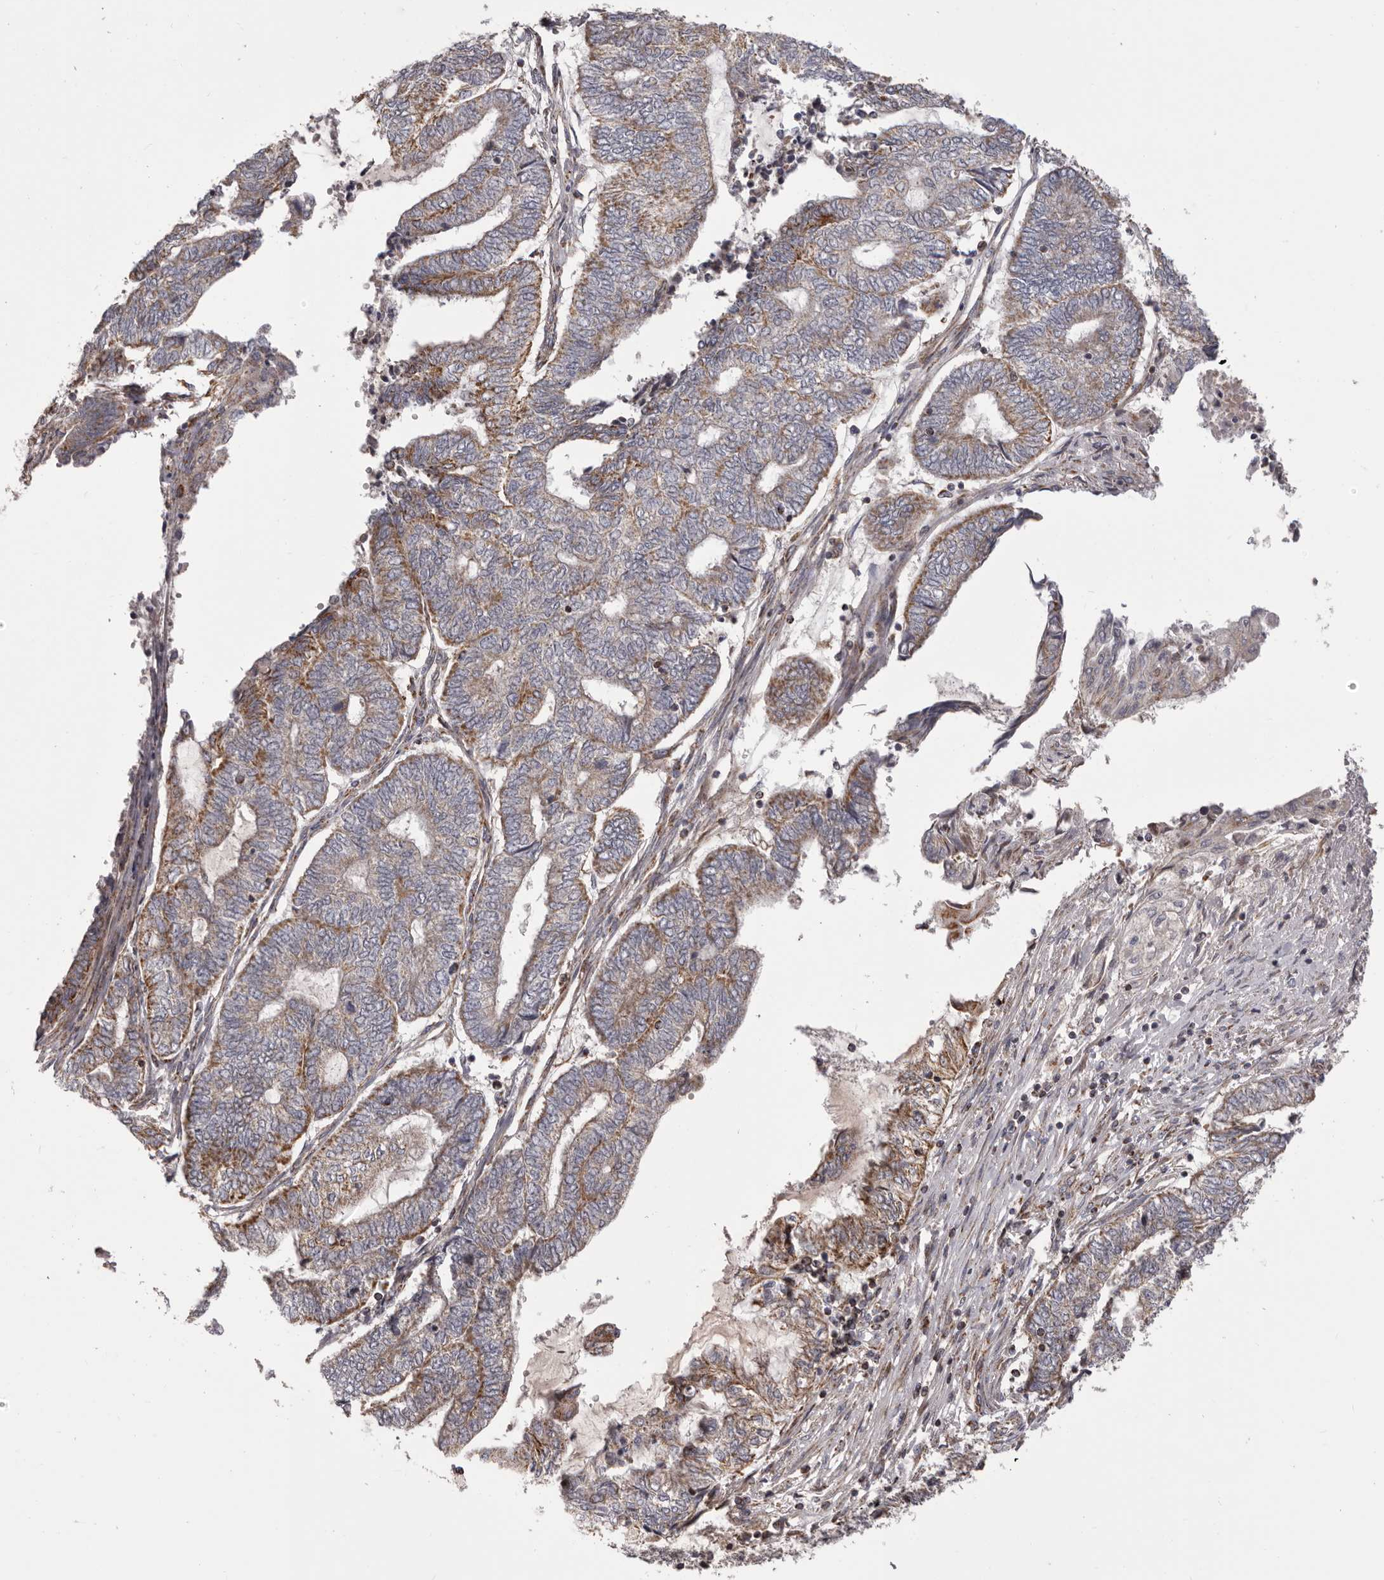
{"staining": {"intensity": "weak", "quantity": ">75%", "location": "cytoplasmic/membranous"}, "tissue": "endometrial cancer", "cell_type": "Tumor cells", "image_type": "cancer", "snomed": [{"axis": "morphology", "description": "Adenocarcinoma, NOS"}, {"axis": "topography", "description": "Uterus"}, {"axis": "topography", "description": "Endometrium"}], "caption": "Tumor cells show weak cytoplasmic/membranous staining in approximately >75% of cells in adenocarcinoma (endometrial).", "gene": "CHRM2", "patient": {"sex": "female", "age": 70}}